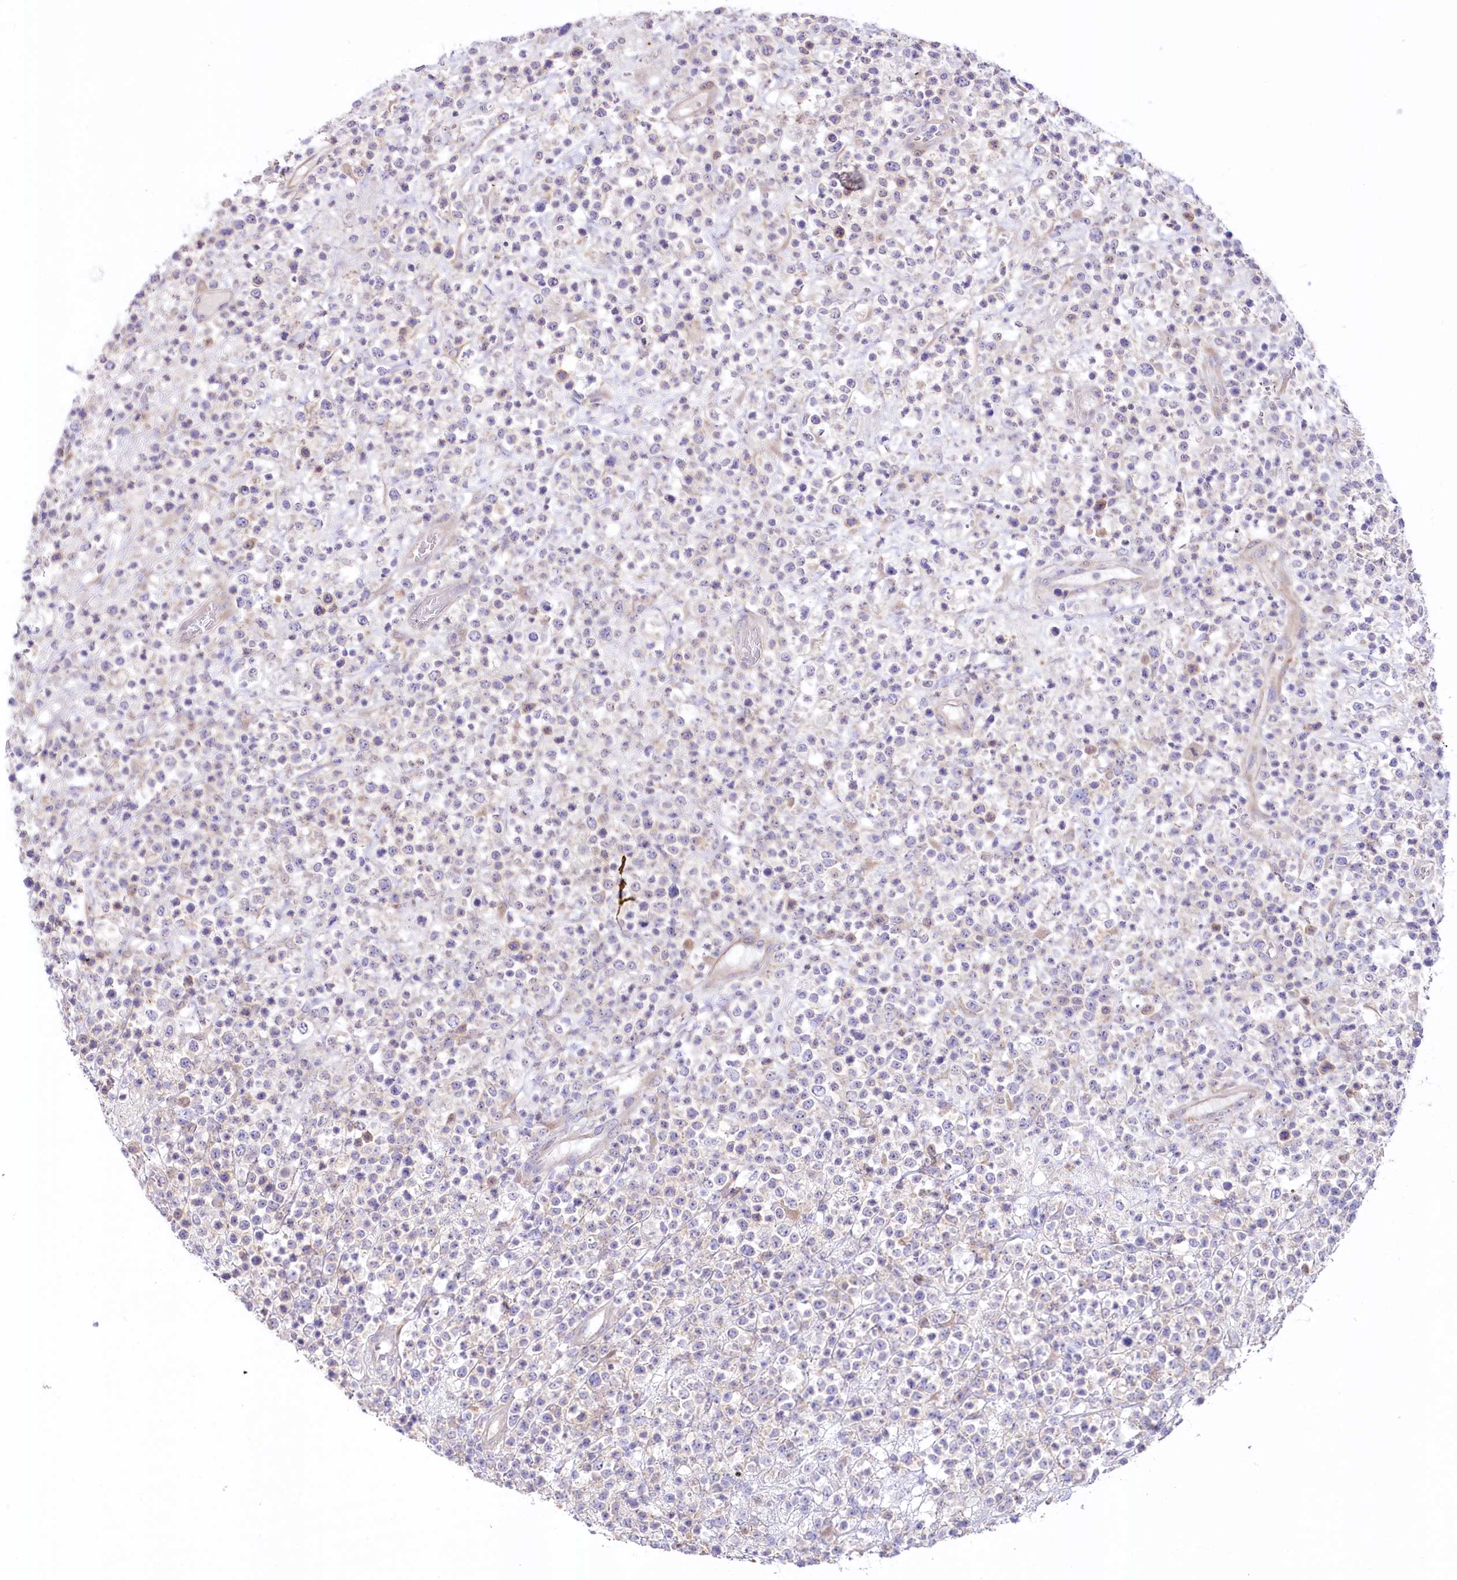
{"staining": {"intensity": "negative", "quantity": "none", "location": "none"}, "tissue": "lymphoma", "cell_type": "Tumor cells", "image_type": "cancer", "snomed": [{"axis": "morphology", "description": "Malignant lymphoma, non-Hodgkin's type, High grade"}, {"axis": "topography", "description": "Colon"}], "caption": "Immunohistochemistry photomicrograph of human high-grade malignant lymphoma, non-Hodgkin's type stained for a protein (brown), which reveals no staining in tumor cells.", "gene": "MYOZ1", "patient": {"sex": "female", "age": 53}}